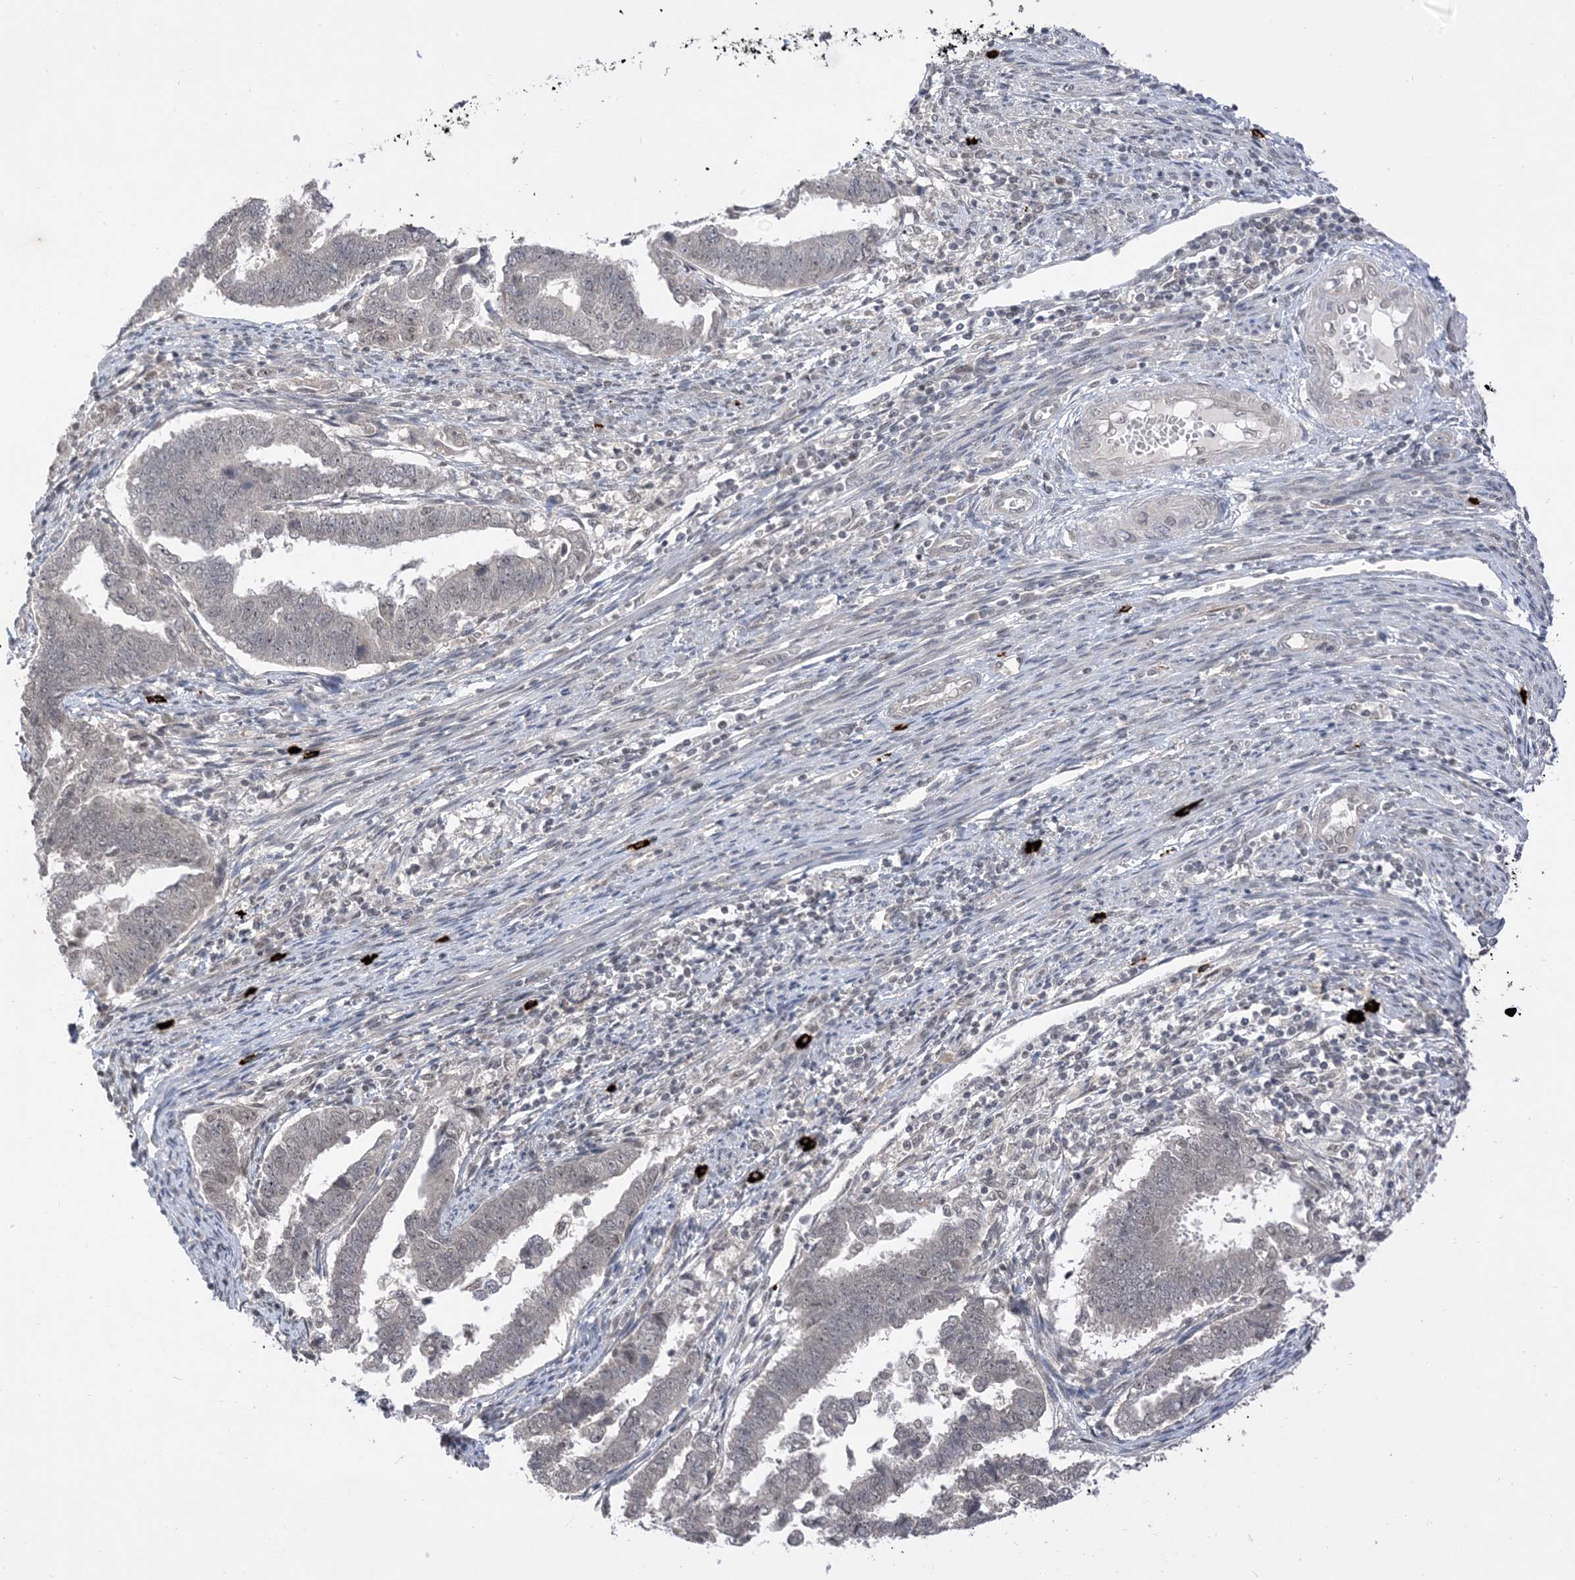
{"staining": {"intensity": "negative", "quantity": "none", "location": "none"}, "tissue": "endometrial cancer", "cell_type": "Tumor cells", "image_type": "cancer", "snomed": [{"axis": "morphology", "description": "Adenocarcinoma, NOS"}, {"axis": "topography", "description": "Endometrium"}], "caption": "Immunohistochemistry (IHC) micrograph of neoplastic tissue: human endometrial cancer stained with DAB demonstrates no significant protein staining in tumor cells.", "gene": "RANBP9", "patient": {"sex": "female", "age": 75}}